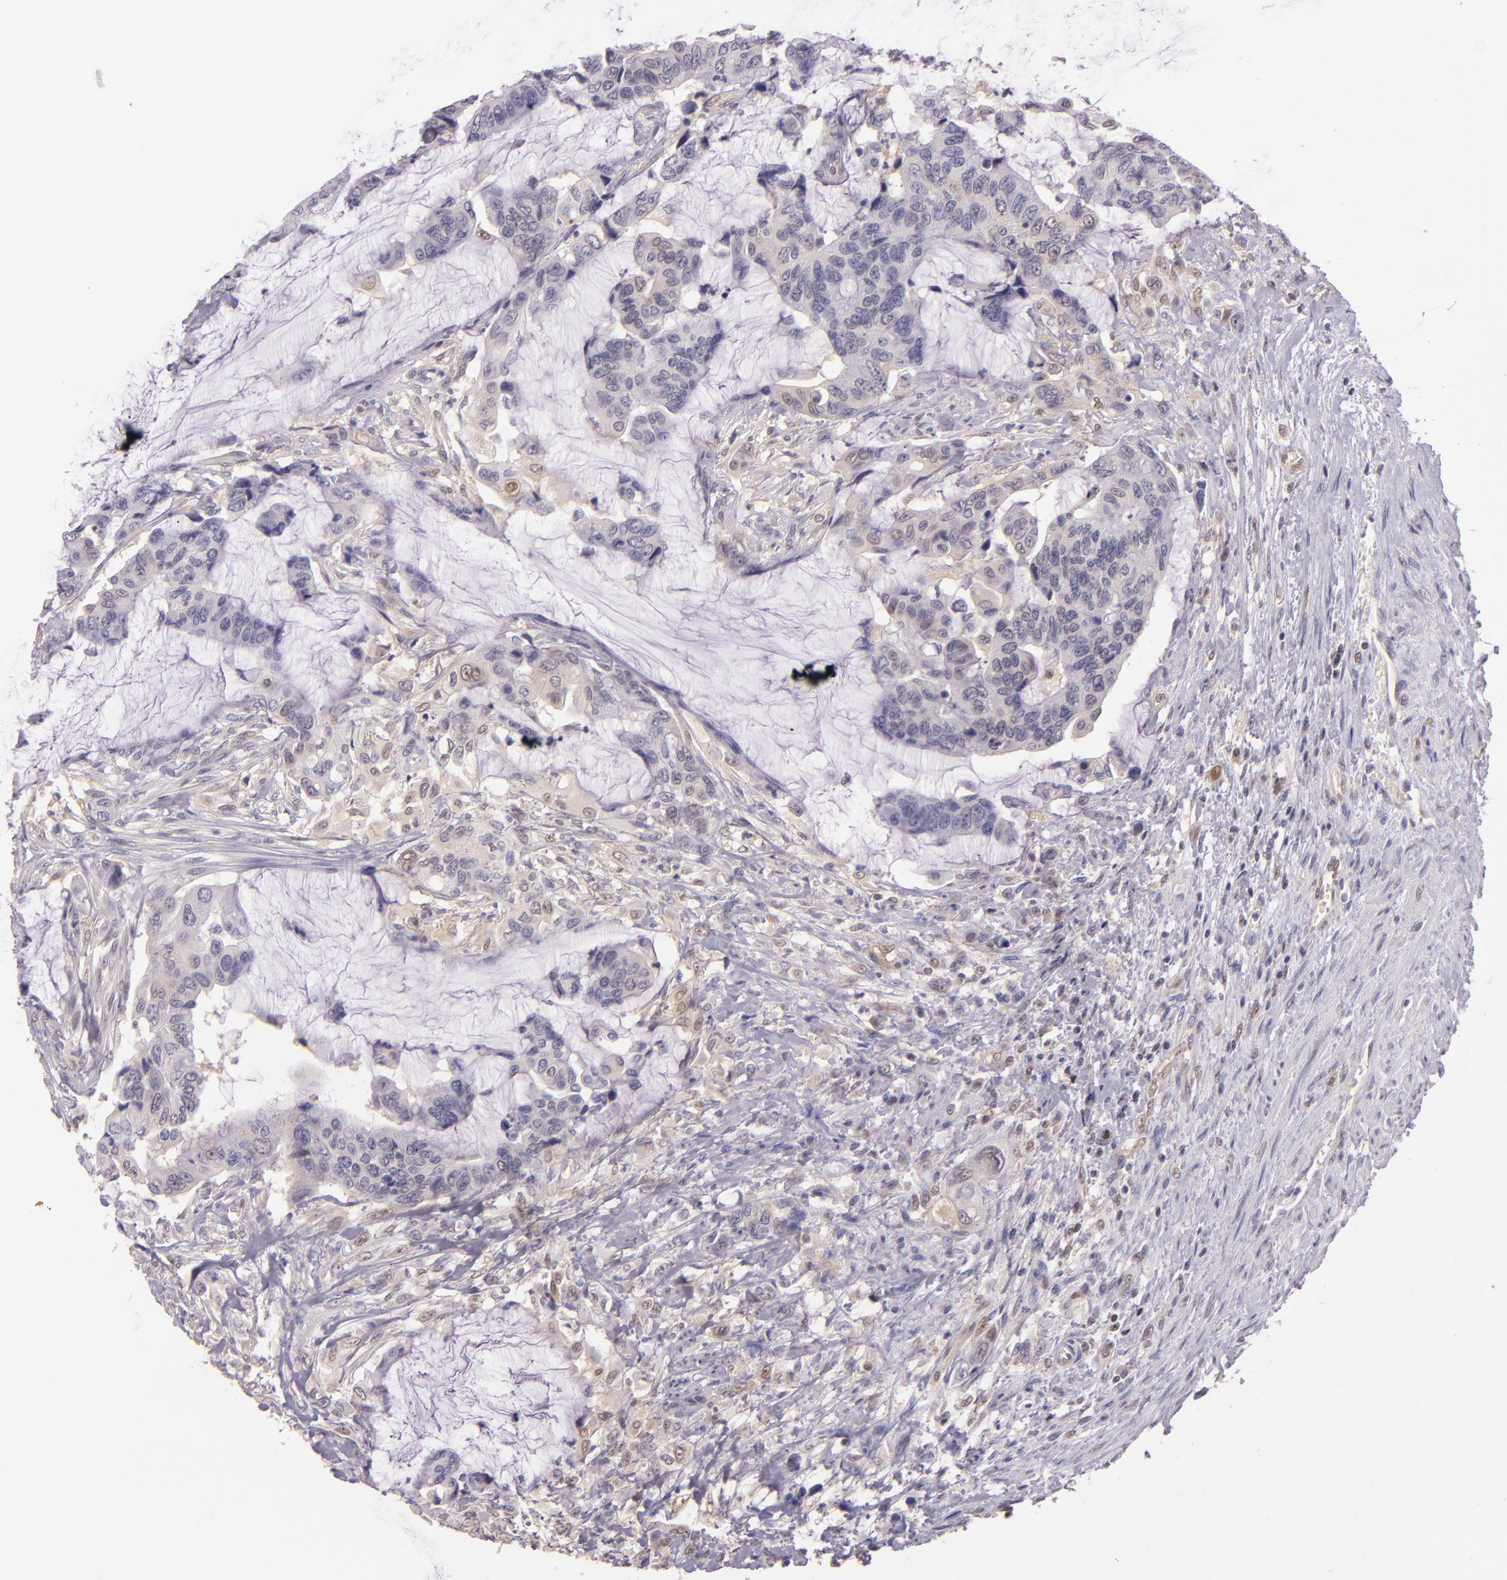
{"staining": {"intensity": "weak", "quantity": "<25%", "location": "cytoplasmic/membranous,nuclear"}, "tissue": "colorectal cancer", "cell_type": "Tumor cells", "image_type": "cancer", "snomed": [{"axis": "morphology", "description": "Adenocarcinoma, NOS"}, {"axis": "topography", "description": "Rectum"}], "caption": "Tumor cells show no significant positivity in adenocarcinoma (colorectal).", "gene": "HSPA8", "patient": {"sex": "female", "age": 59}}